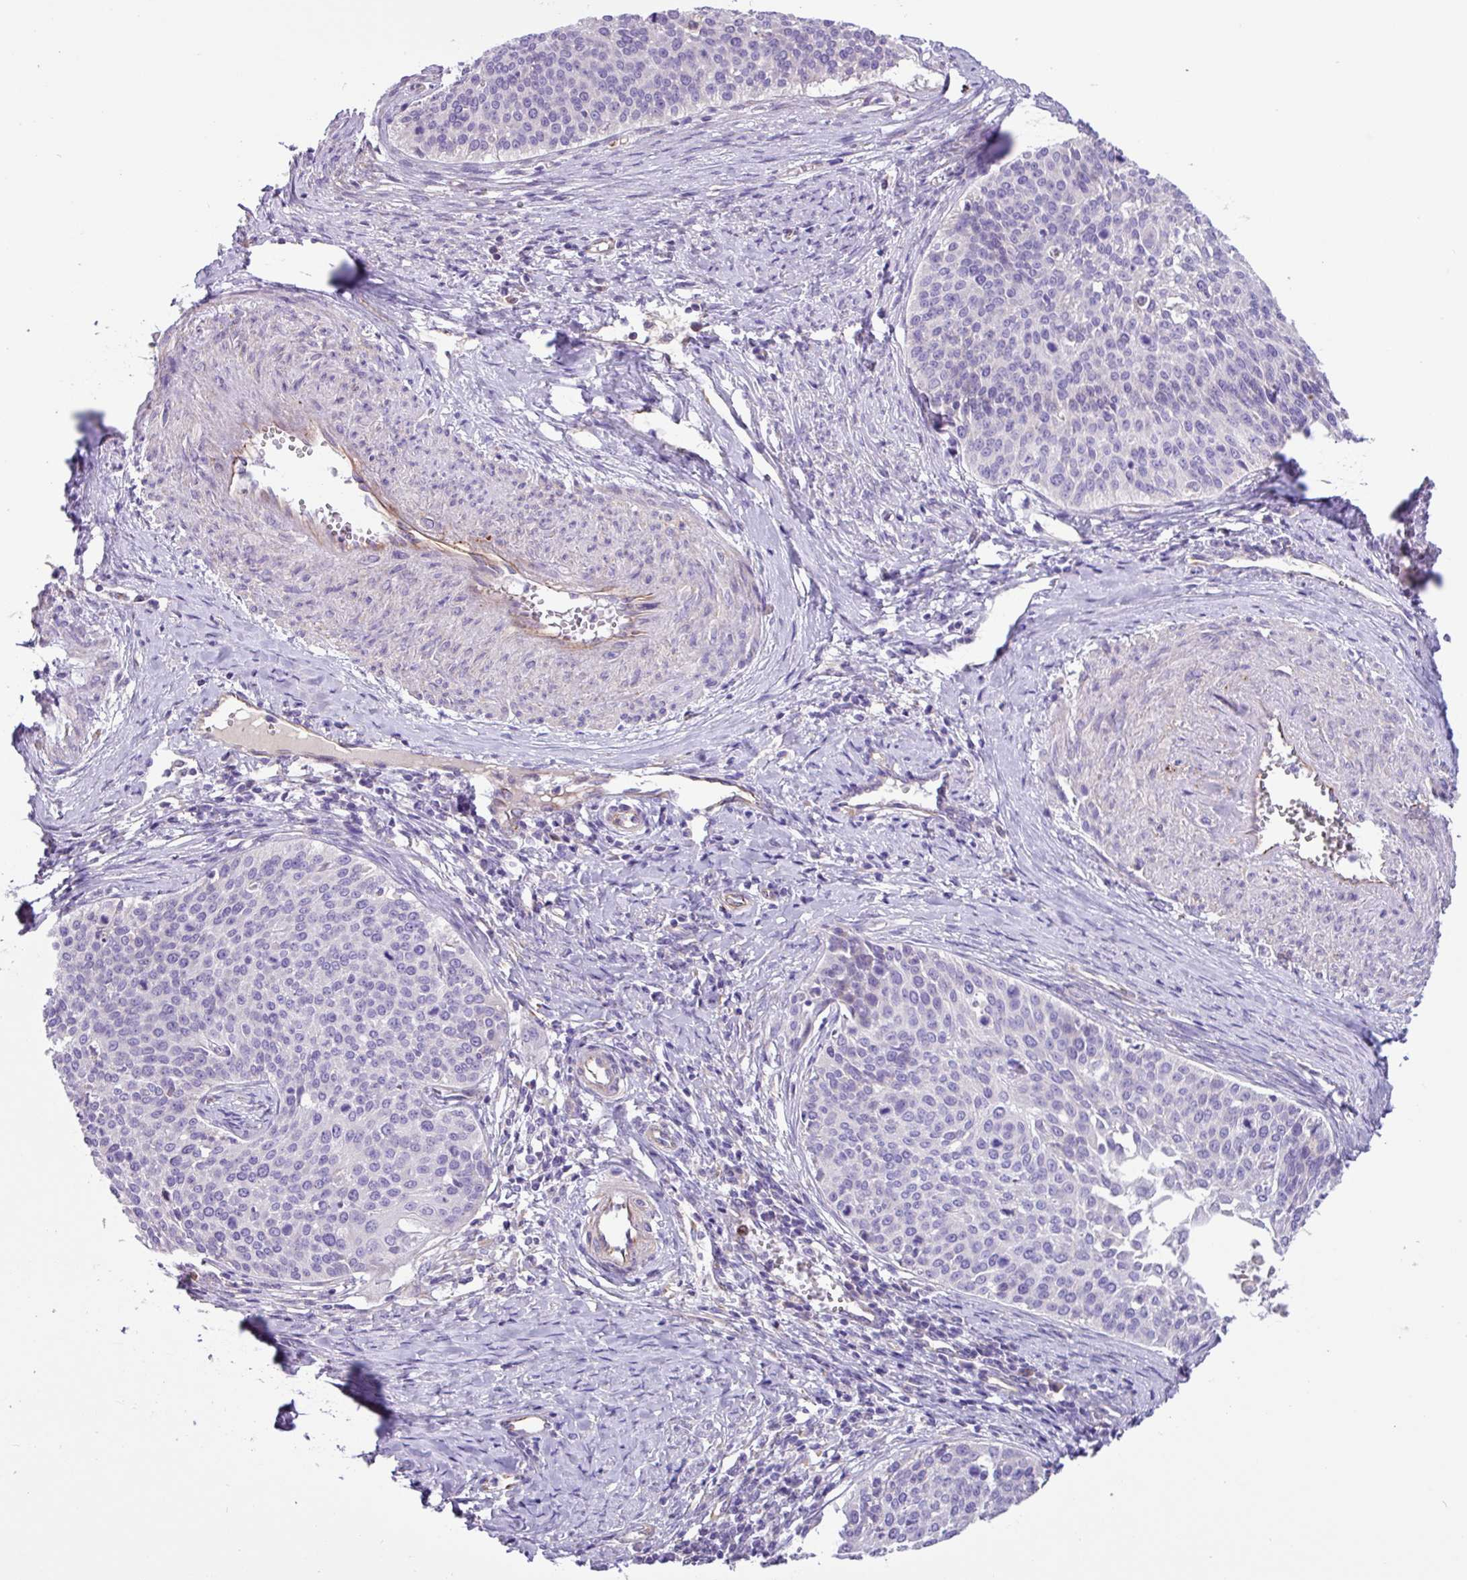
{"staining": {"intensity": "negative", "quantity": "none", "location": "none"}, "tissue": "cervical cancer", "cell_type": "Tumor cells", "image_type": "cancer", "snomed": [{"axis": "morphology", "description": "Squamous cell carcinoma, NOS"}, {"axis": "topography", "description": "Cervix"}], "caption": "This is a photomicrograph of IHC staining of cervical cancer (squamous cell carcinoma), which shows no staining in tumor cells.", "gene": "MRM2", "patient": {"sex": "female", "age": 44}}